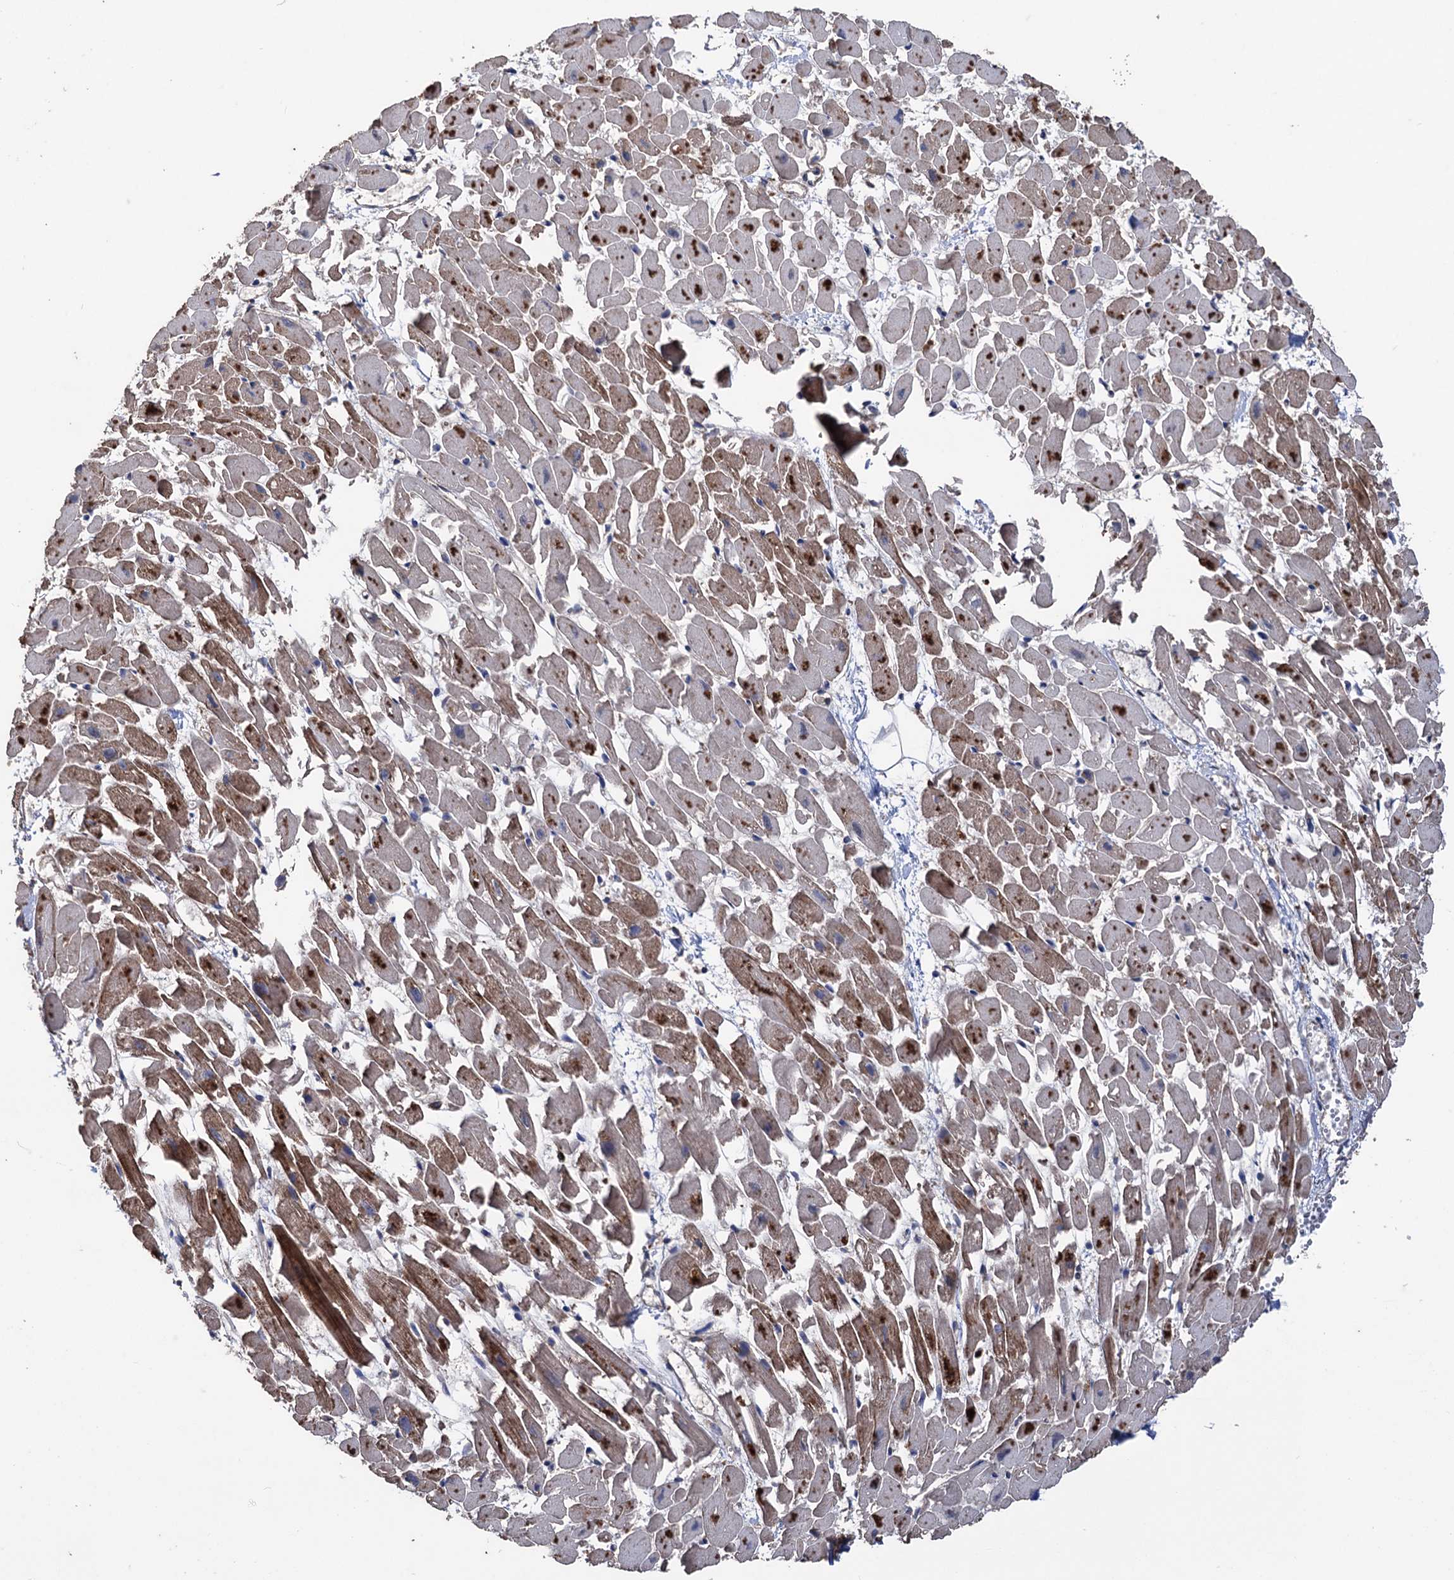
{"staining": {"intensity": "moderate", "quantity": "25%-75%", "location": "cytoplasmic/membranous"}, "tissue": "heart muscle", "cell_type": "Cardiomyocytes", "image_type": "normal", "snomed": [{"axis": "morphology", "description": "Normal tissue, NOS"}, {"axis": "topography", "description": "Heart"}], "caption": "An IHC photomicrograph of unremarkable tissue is shown. Protein staining in brown highlights moderate cytoplasmic/membranous positivity in heart muscle within cardiomyocytes.", "gene": "STING1", "patient": {"sex": "female", "age": 64}}